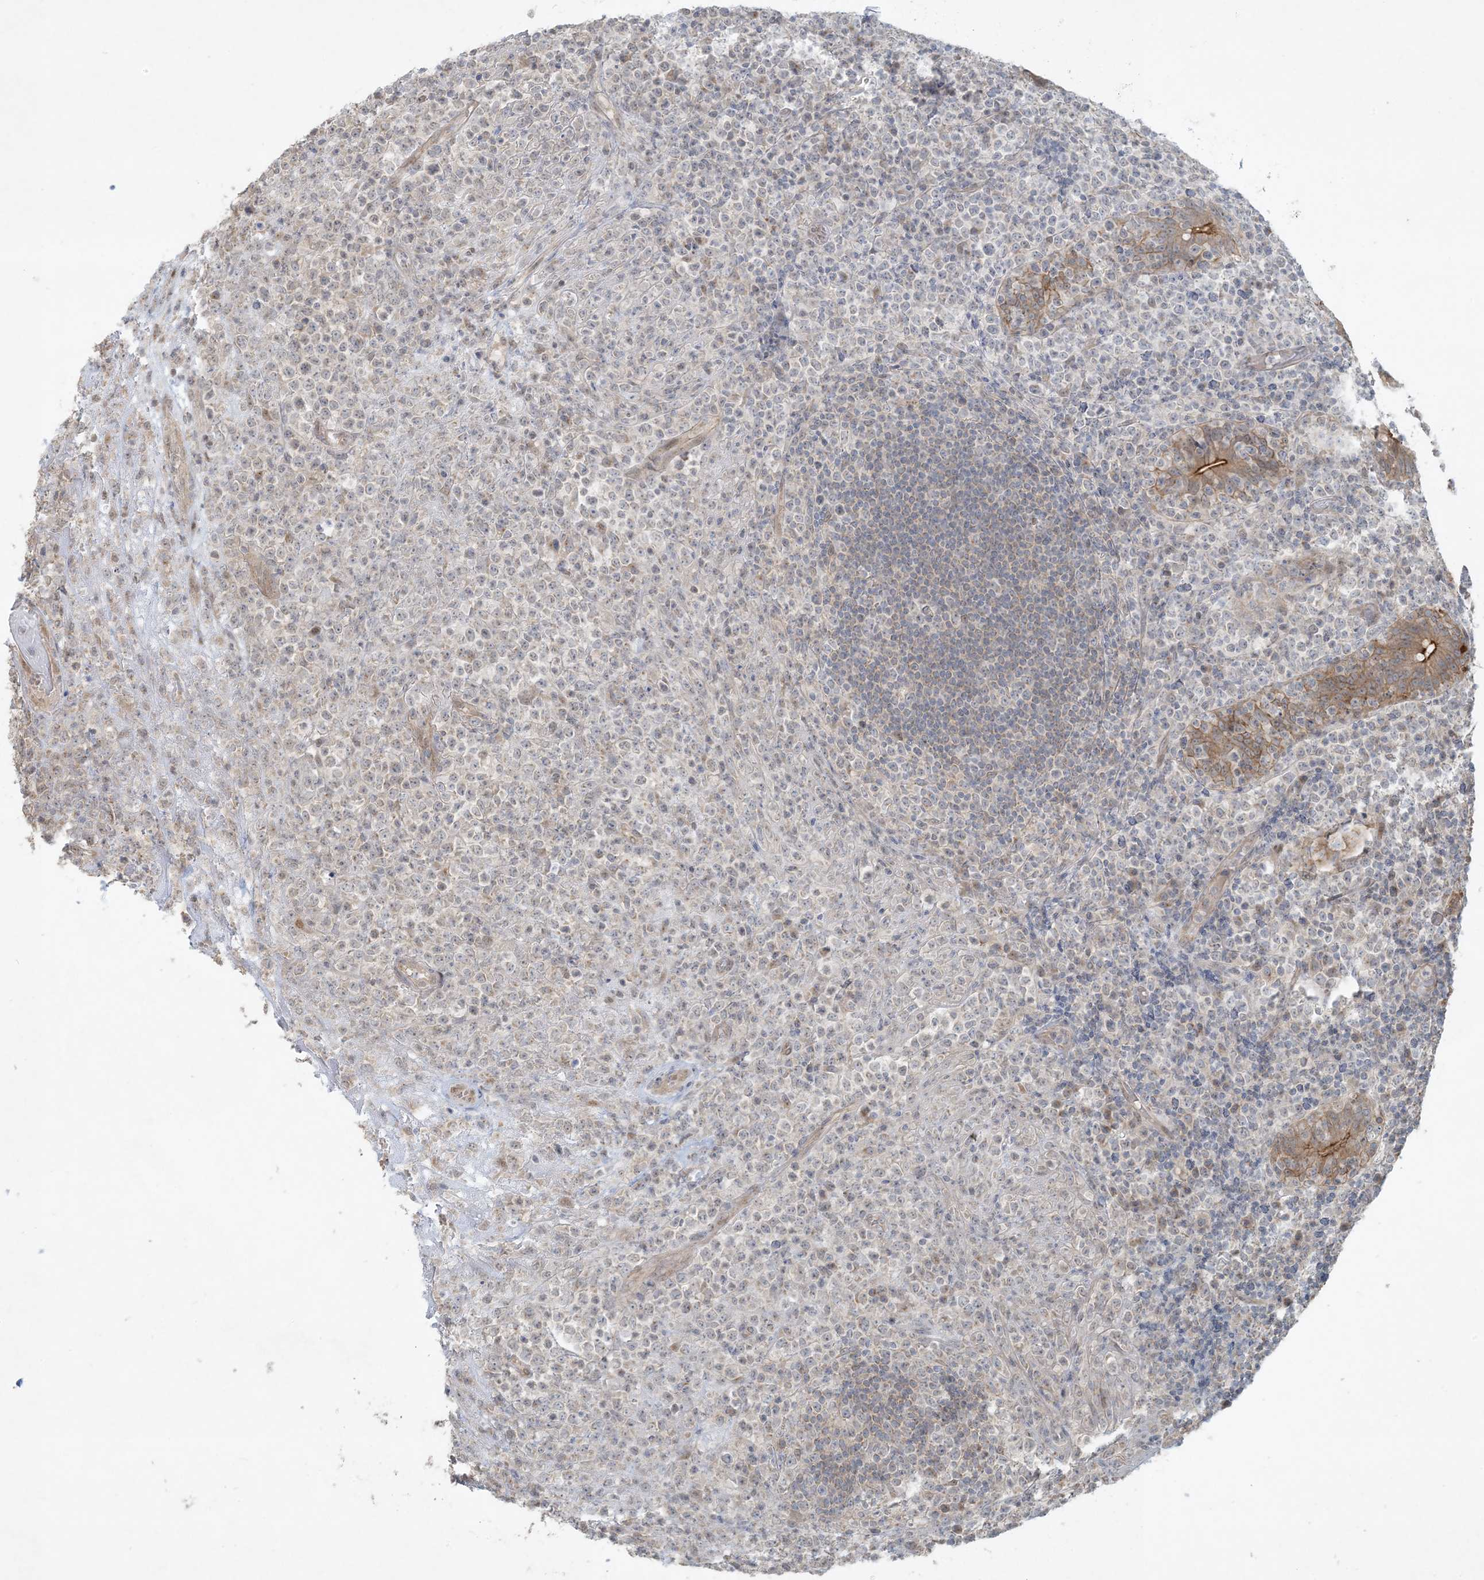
{"staining": {"intensity": "moderate", "quantity": "<25%", "location": "cytoplasmic/membranous"}, "tissue": "lymphoma", "cell_type": "Tumor cells", "image_type": "cancer", "snomed": [{"axis": "morphology", "description": "Malignant lymphoma, non-Hodgkin's type, High grade"}, {"axis": "topography", "description": "Colon"}], "caption": "A high-resolution image shows IHC staining of malignant lymphoma, non-Hodgkin's type (high-grade), which shows moderate cytoplasmic/membranous expression in about <25% of tumor cells.", "gene": "BCORL1", "patient": {"sex": "female", "age": 53}}